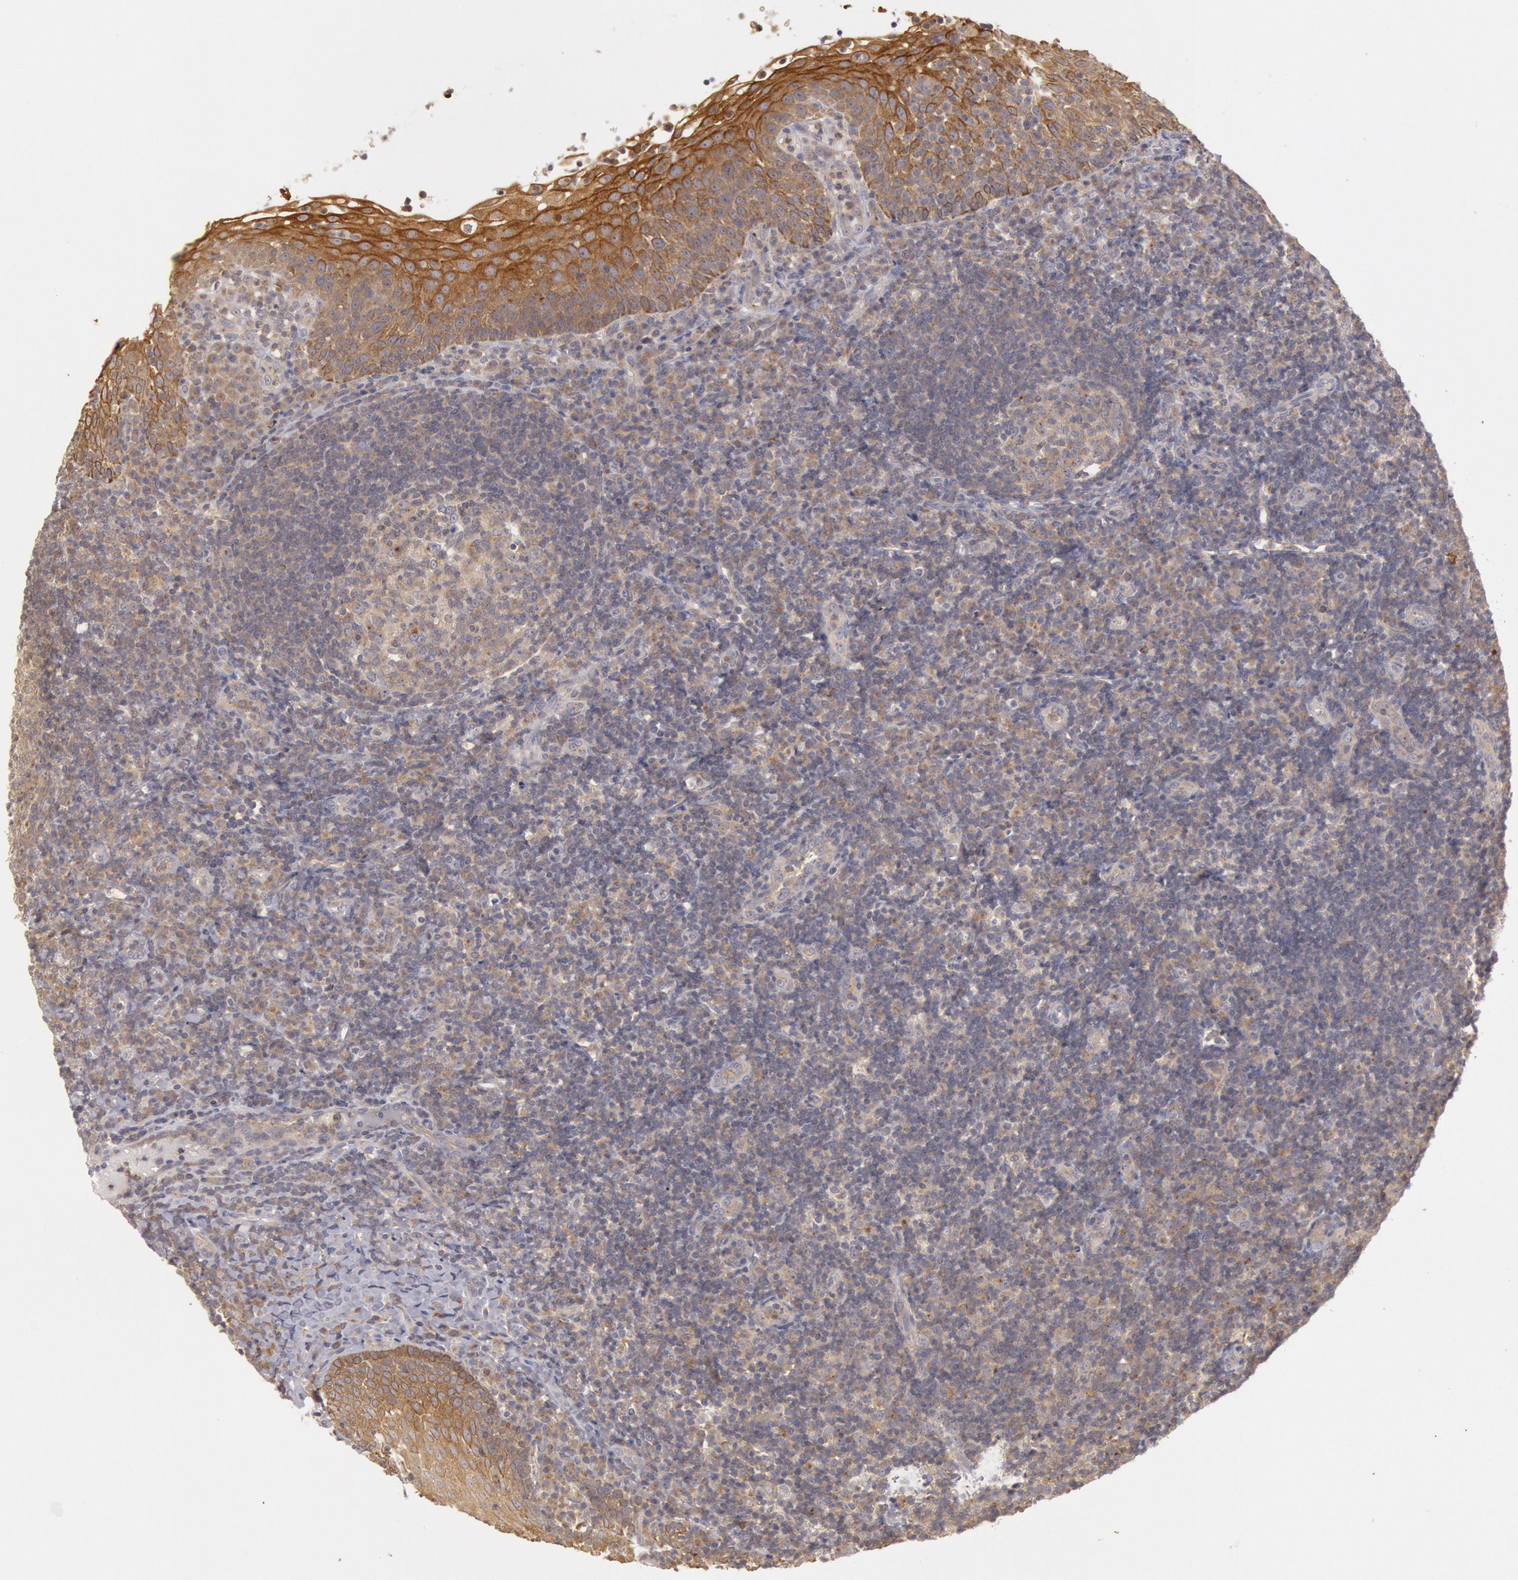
{"staining": {"intensity": "moderate", "quantity": "25%-75%", "location": "cytoplasmic/membranous"}, "tissue": "tonsil", "cell_type": "Germinal center cells", "image_type": "normal", "snomed": [{"axis": "morphology", "description": "Normal tissue, NOS"}, {"axis": "topography", "description": "Tonsil"}], "caption": "Human tonsil stained with a brown dye exhibits moderate cytoplasmic/membranous positive staining in about 25%-75% of germinal center cells.", "gene": "PLA2G6", "patient": {"sex": "female", "age": 40}}